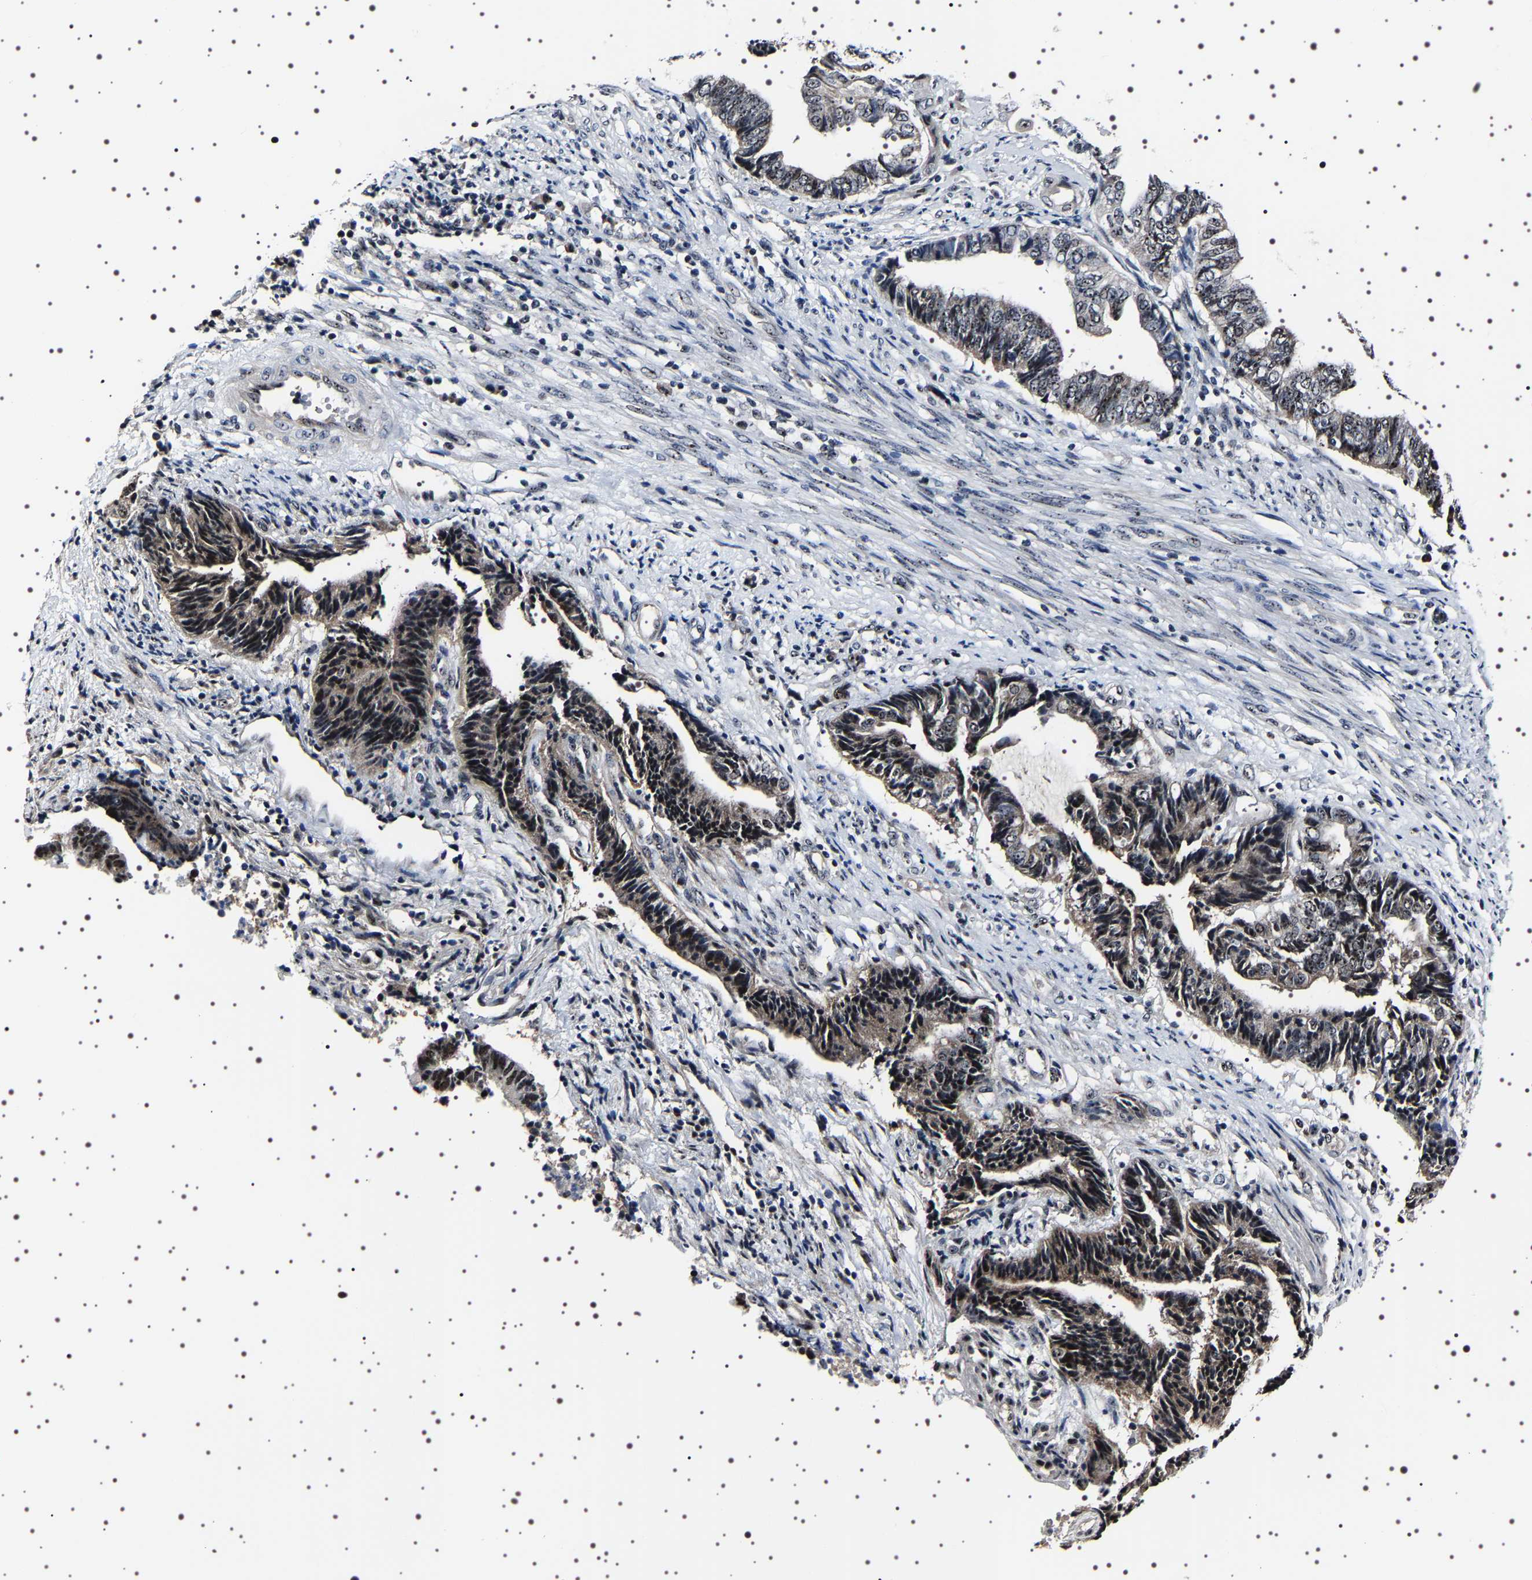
{"staining": {"intensity": "strong", "quantity": "25%-75%", "location": "nuclear"}, "tissue": "endometrial cancer", "cell_type": "Tumor cells", "image_type": "cancer", "snomed": [{"axis": "morphology", "description": "Adenocarcinoma, NOS"}, {"axis": "topography", "description": "Uterus"}, {"axis": "topography", "description": "Endometrium"}], "caption": "This is a photomicrograph of IHC staining of endometrial cancer, which shows strong positivity in the nuclear of tumor cells.", "gene": "GNL3", "patient": {"sex": "female", "age": 70}}